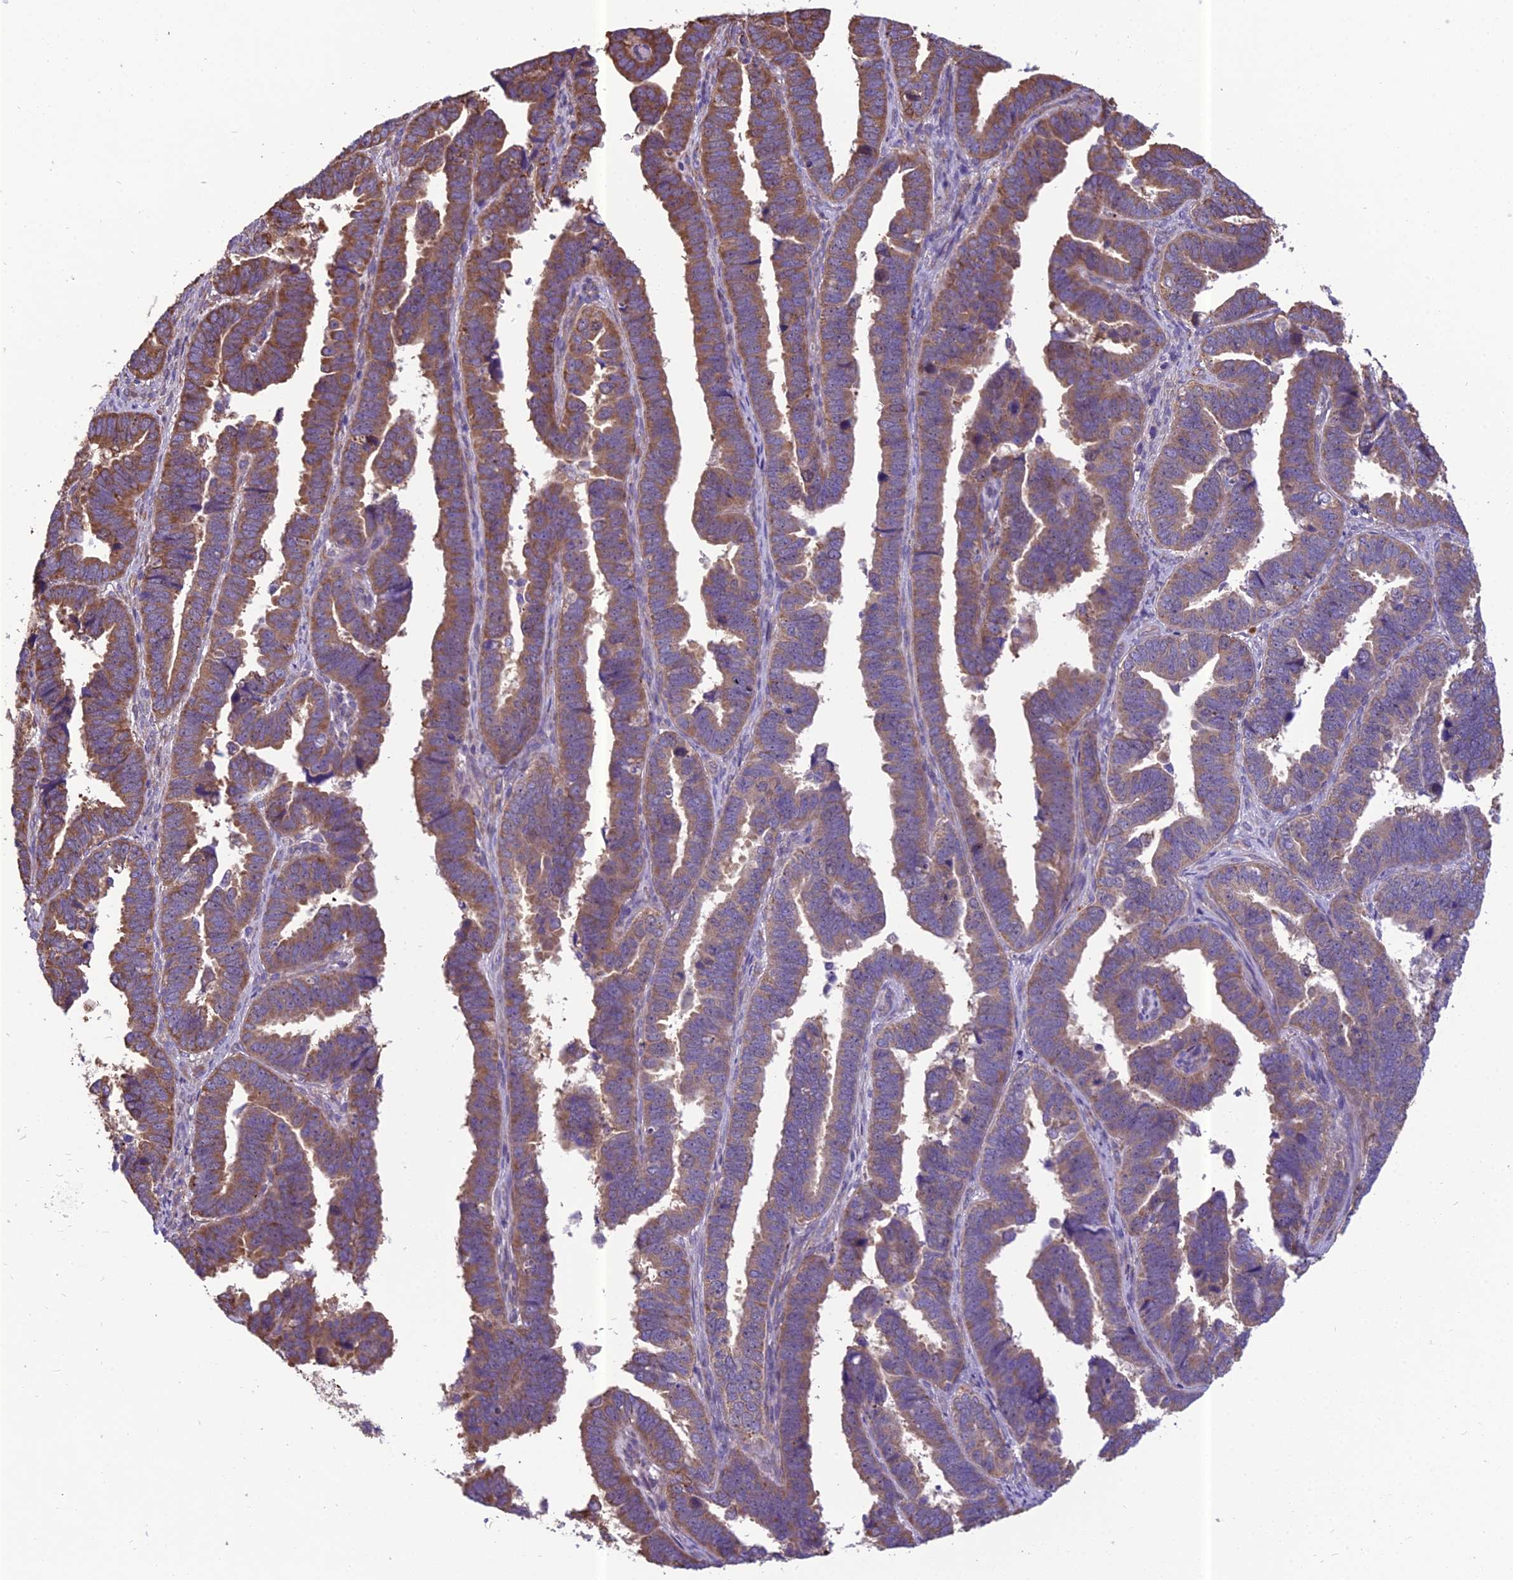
{"staining": {"intensity": "moderate", "quantity": ">75%", "location": "cytoplasmic/membranous"}, "tissue": "endometrial cancer", "cell_type": "Tumor cells", "image_type": "cancer", "snomed": [{"axis": "morphology", "description": "Adenocarcinoma, NOS"}, {"axis": "topography", "description": "Endometrium"}], "caption": "High-power microscopy captured an immunohistochemistry (IHC) photomicrograph of endometrial adenocarcinoma, revealing moderate cytoplasmic/membranous expression in approximately >75% of tumor cells. (Brightfield microscopy of DAB IHC at high magnification).", "gene": "SPDL1", "patient": {"sex": "female", "age": 75}}